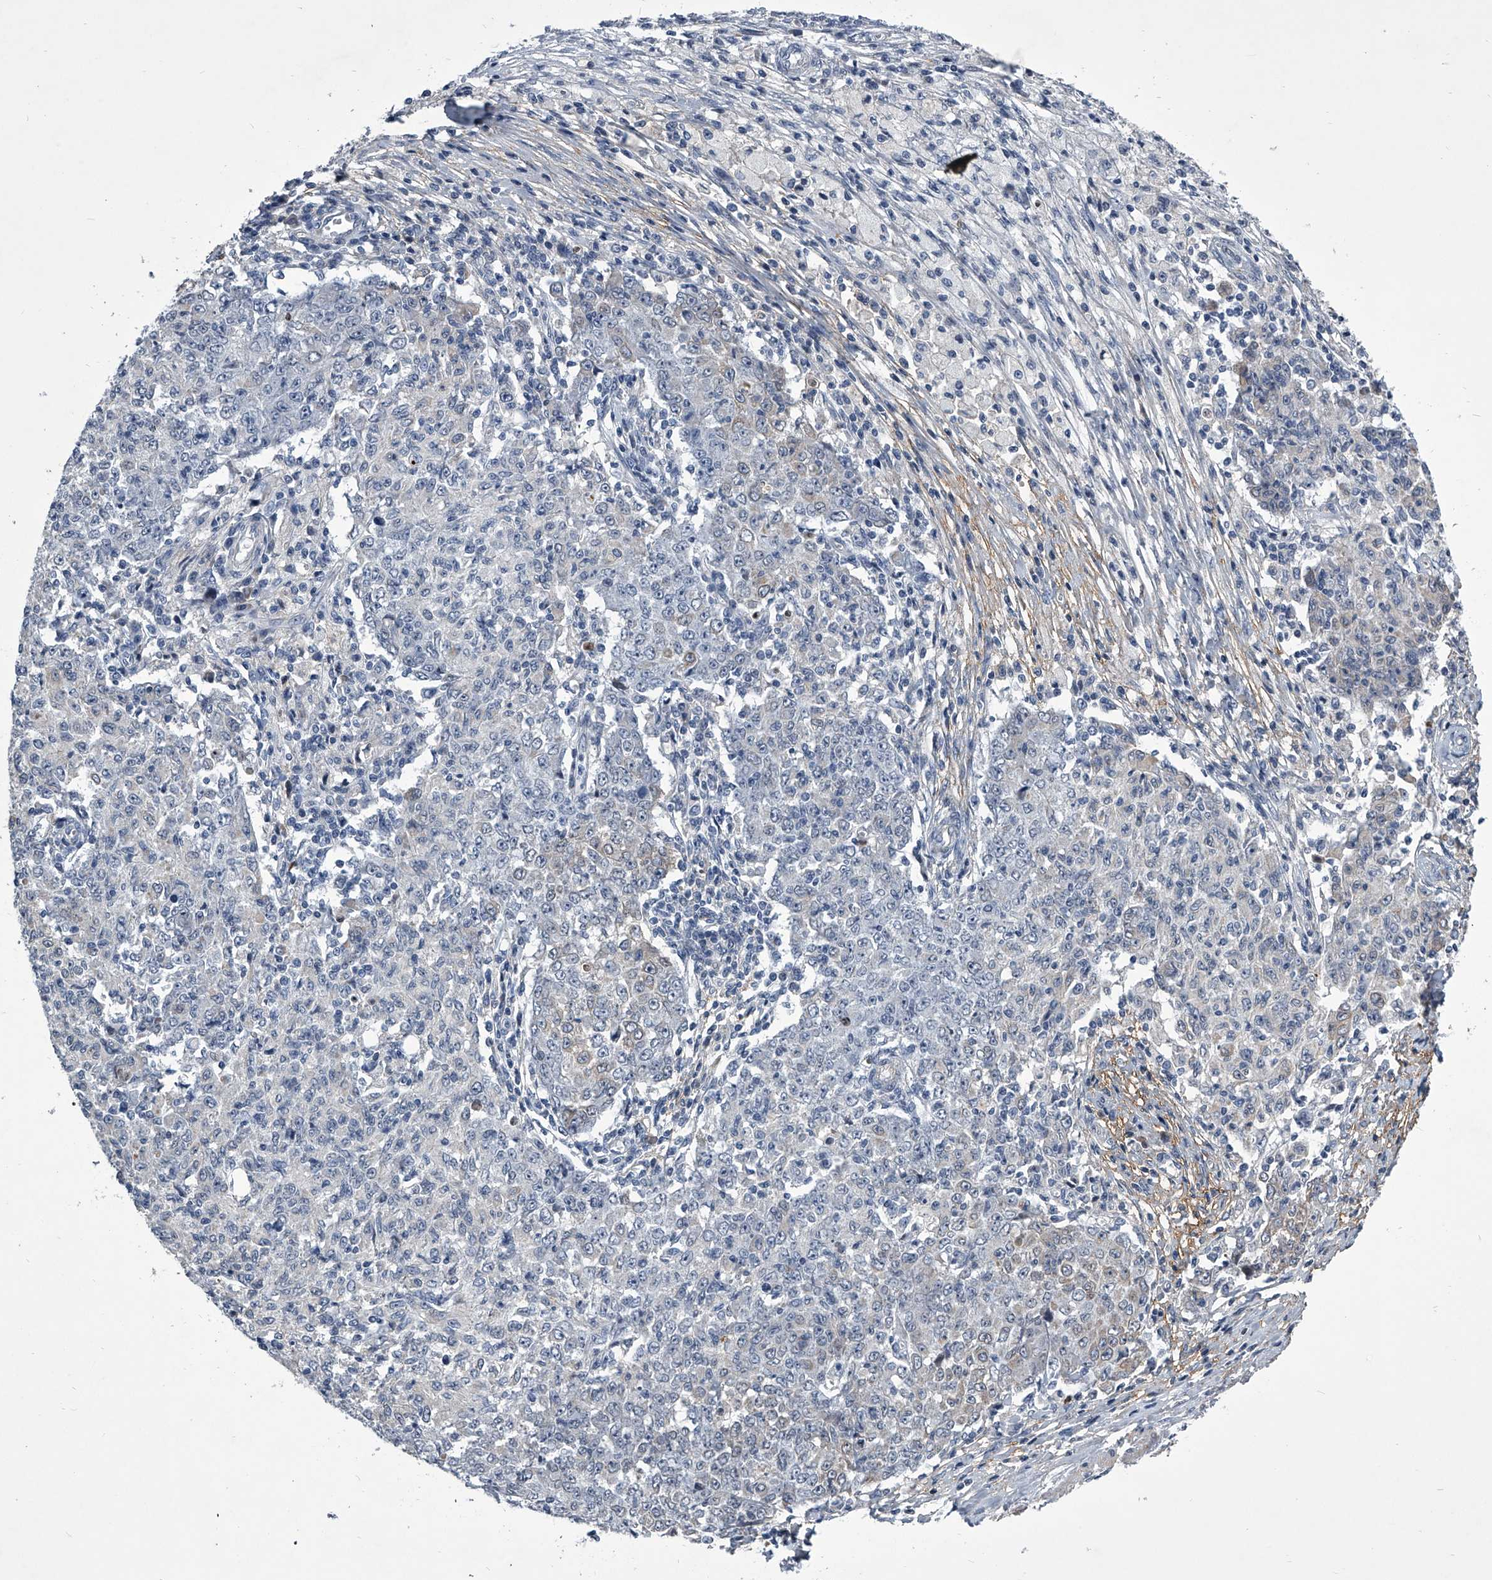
{"staining": {"intensity": "negative", "quantity": "none", "location": "none"}, "tissue": "ovarian cancer", "cell_type": "Tumor cells", "image_type": "cancer", "snomed": [{"axis": "morphology", "description": "Carcinoma, endometroid"}, {"axis": "topography", "description": "Ovary"}], "caption": "An IHC histopathology image of ovarian cancer is shown. There is no staining in tumor cells of ovarian cancer. Nuclei are stained in blue.", "gene": "ZNF76", "patient": {"sex": "female", "age": 42}}